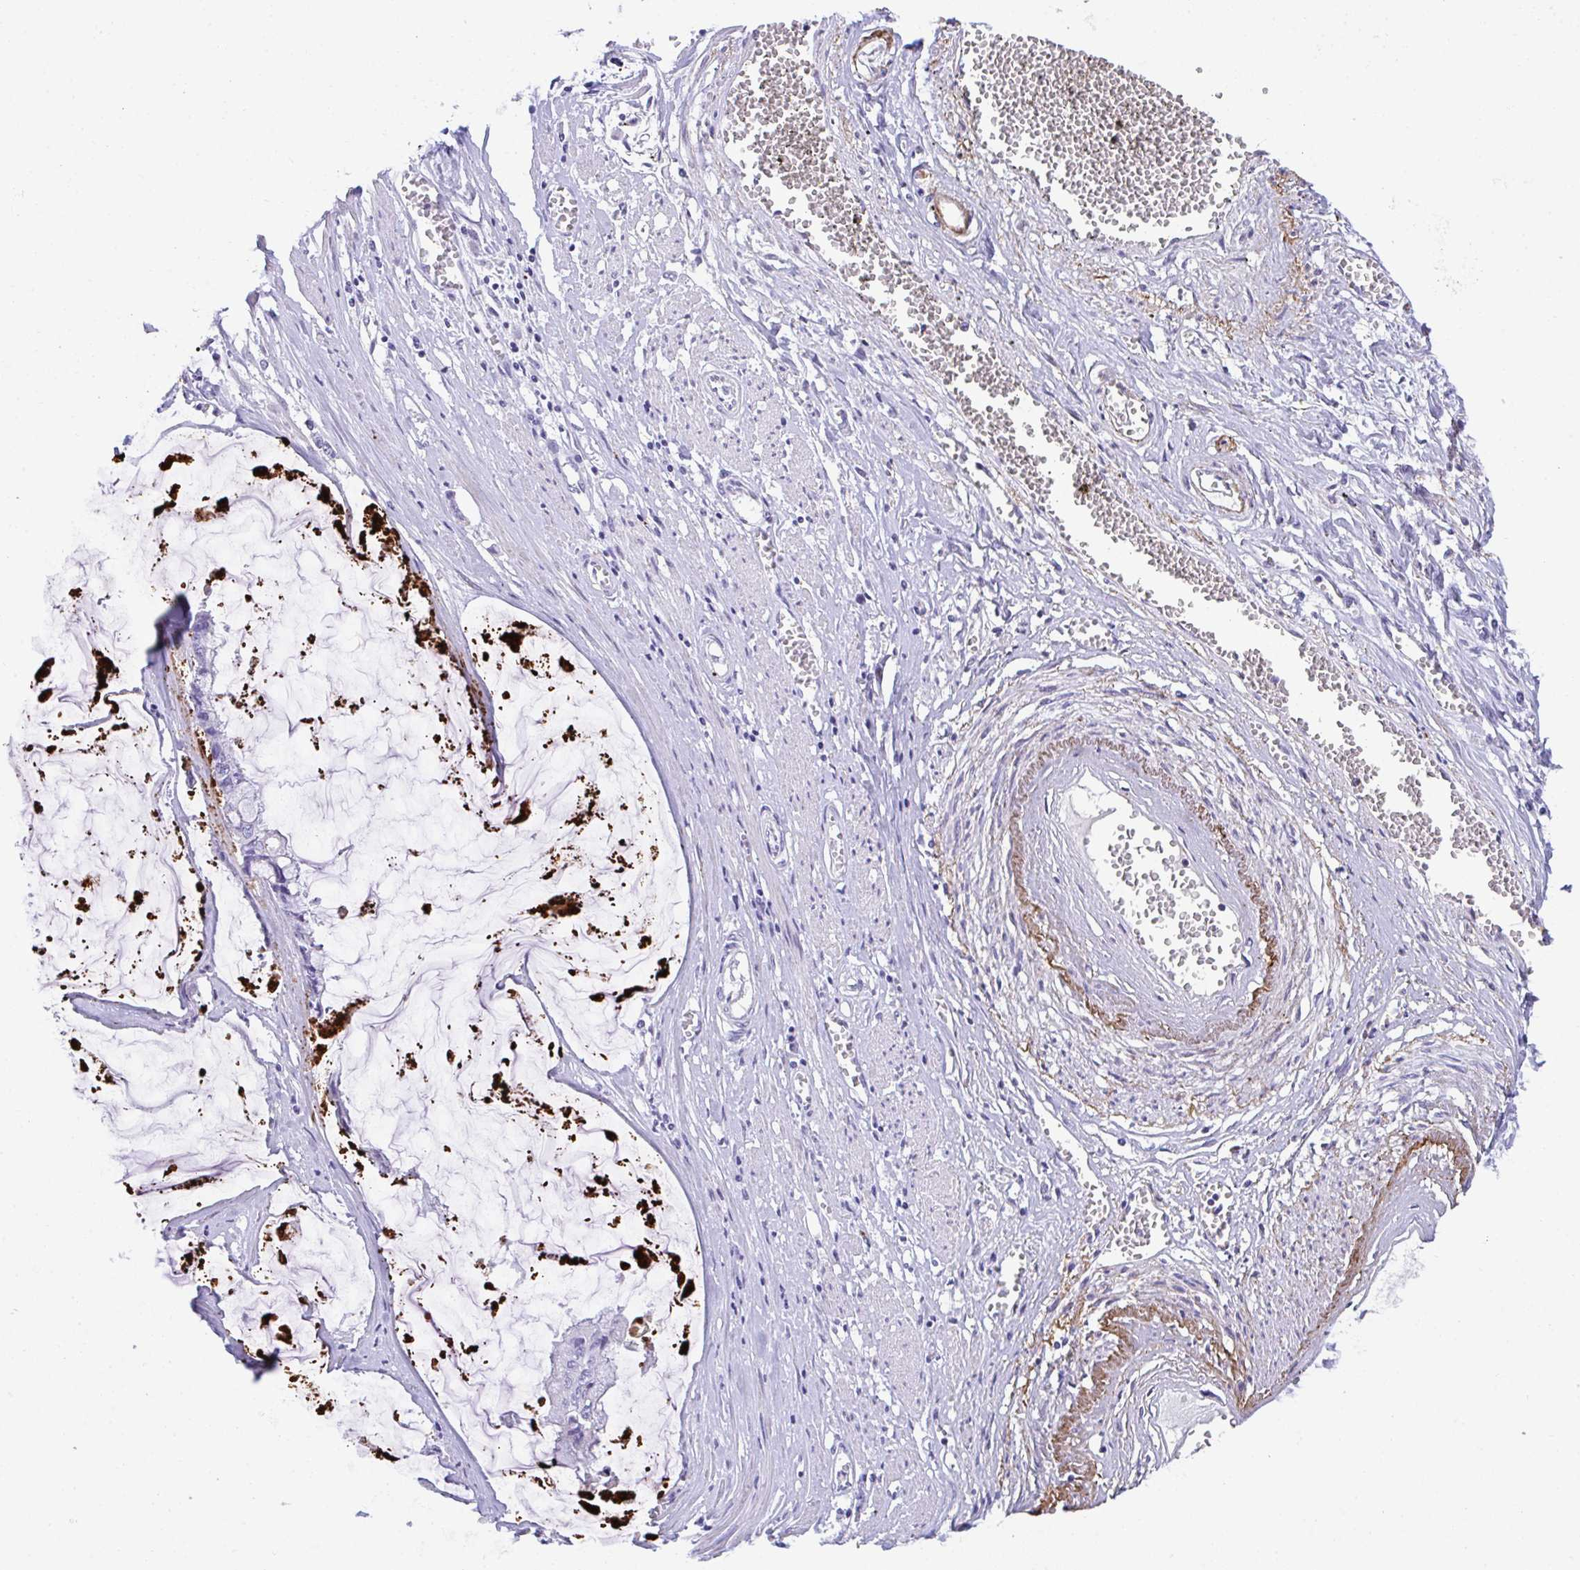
{"staining": {"intensity": "negative", "quantity": "none", "location": "none"}, "tissue": "ovarian cancer", "cell_type": "Tumor cells", "image_type": "cancer", "snomed": [{"axis": "morphology", "description": "Cystadenocarcinoma, mucinous, NOS"}, {"axis": "topography", "description": "Ovary"}], "caption": "High power microscopy histopathology image of an immunohistochemistry histopathology image of ovarian cancer, revealing no significant staining in tumor cells. The staining is performed using DAB brown chromogen with nuclei counter-stained in using hematoxylin.", "gene": "KMT2E", "patient": {"sex": "female", "age": 90}}